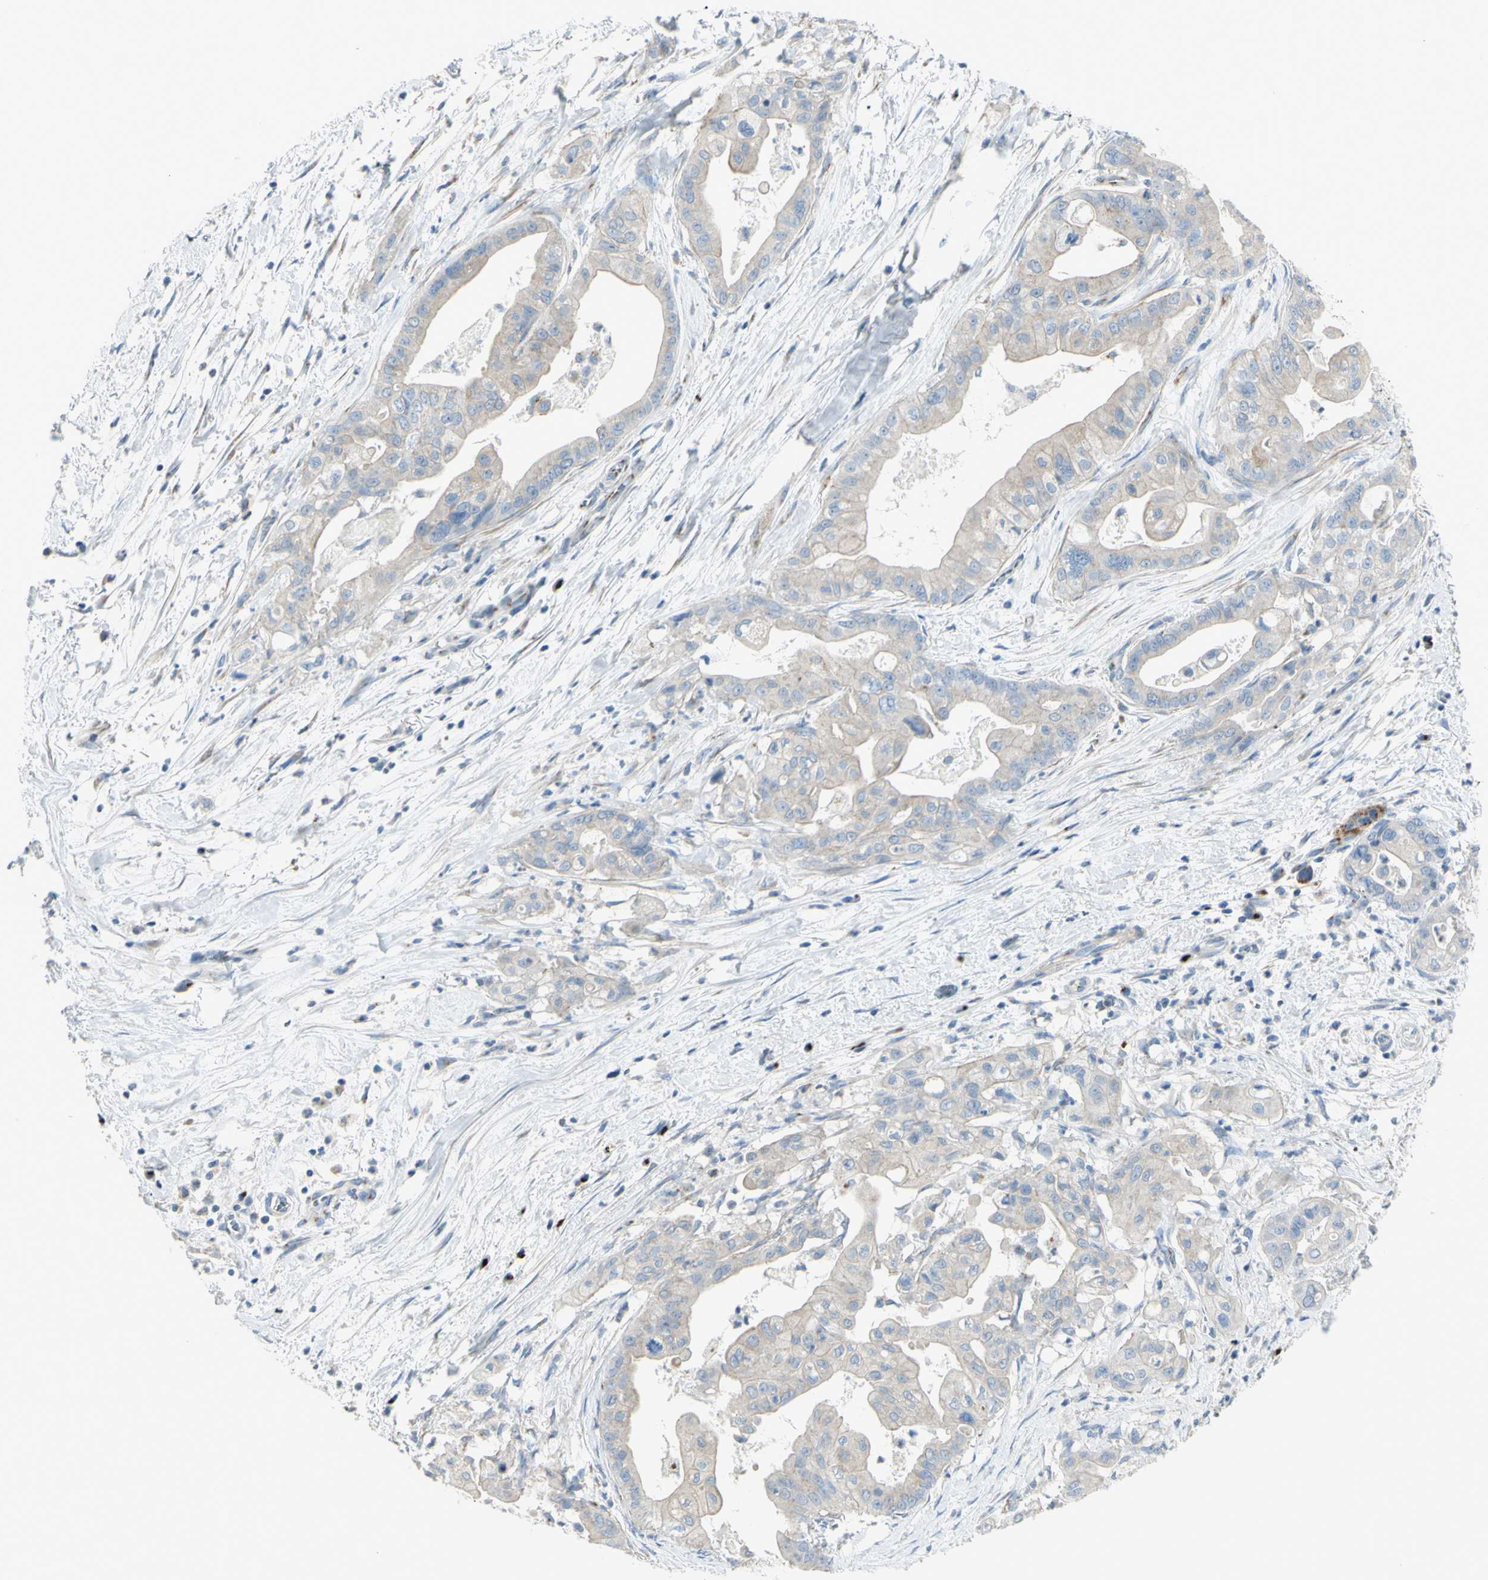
{"staining": {"intensity": "weak", "quantity": ">75%", "location": "cytoplasmic/membranous"}, "tissue": "pancreatic cancer", "cell_type": "Tumor cells", "image_type": "cancer", "snomed": [{"axis": "morphology", "description": "Adenocarcinoma, NOS"}, {"axis": "topography", "description": "Pancreas"}], "caption": "IHC histopathology image of human pancreatic cancer (adenocarcinoma) stained for a protein (brown), which exhibits low levels of weak cytoplasmic/membranous positivity in approximately >75% of tumor cells.", "gene": "B4GALT3", "patient": {"sex": "female", "age": 75}}